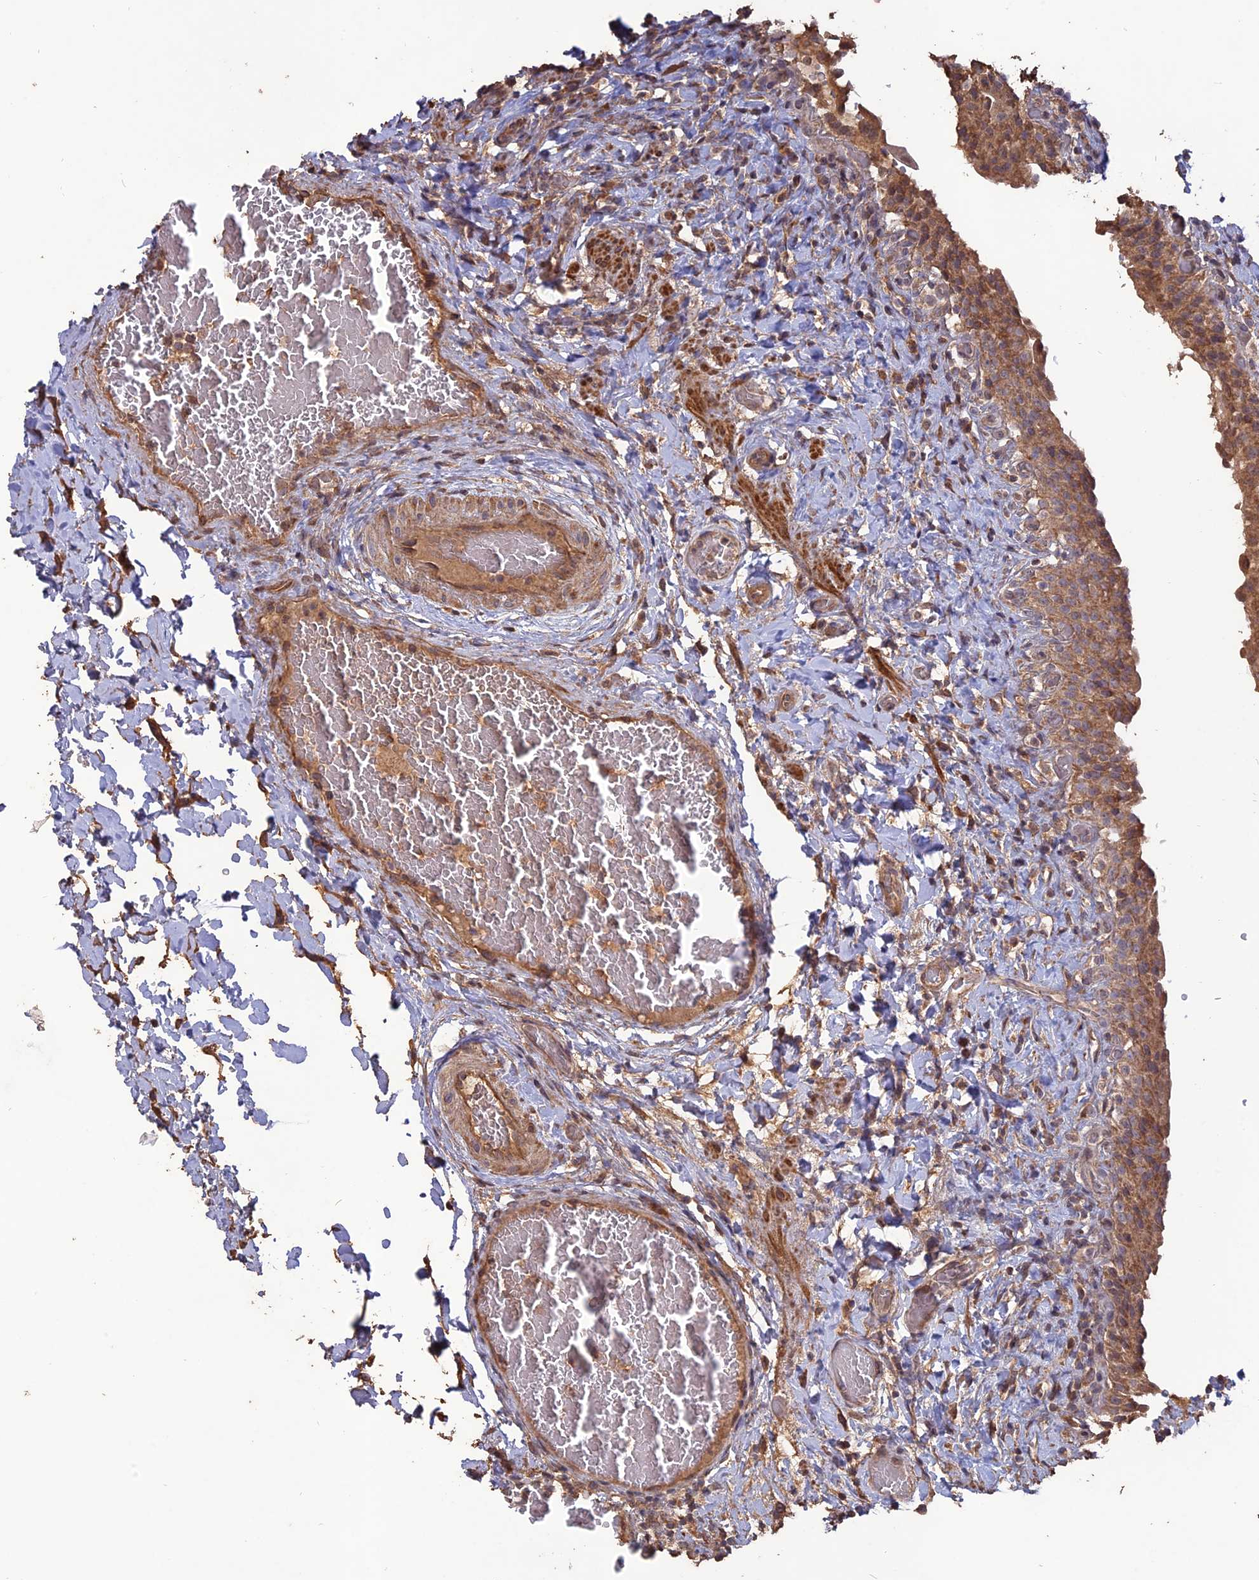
{"staining": {"intensity": "moderate", "quantity": ">75%", "location": "cytoplasmic/membranous"}, "tissue": "urinary bladder", "cell_type": "Urothelial cells", "image_type": "normal", "snomed": [{"axis": "morphology", "description": "Normal tissue, NOS"}, {"axis": "morphology", "description": "Inflammation, NOS"}, {"axis": "topography", "description": "Urinary bladder"}], "caption": "Moderate cytoplasmic/membranous protein positivity is present in approximately >75% of urothelial cells in urinary bladder. The staining is performed using DAB brown chromogen to label protein expression. The nuclei are counter-stained blue using hematoxylin.", "gene": "LAYN", "patient": {"sex": "male", "age": 64}}